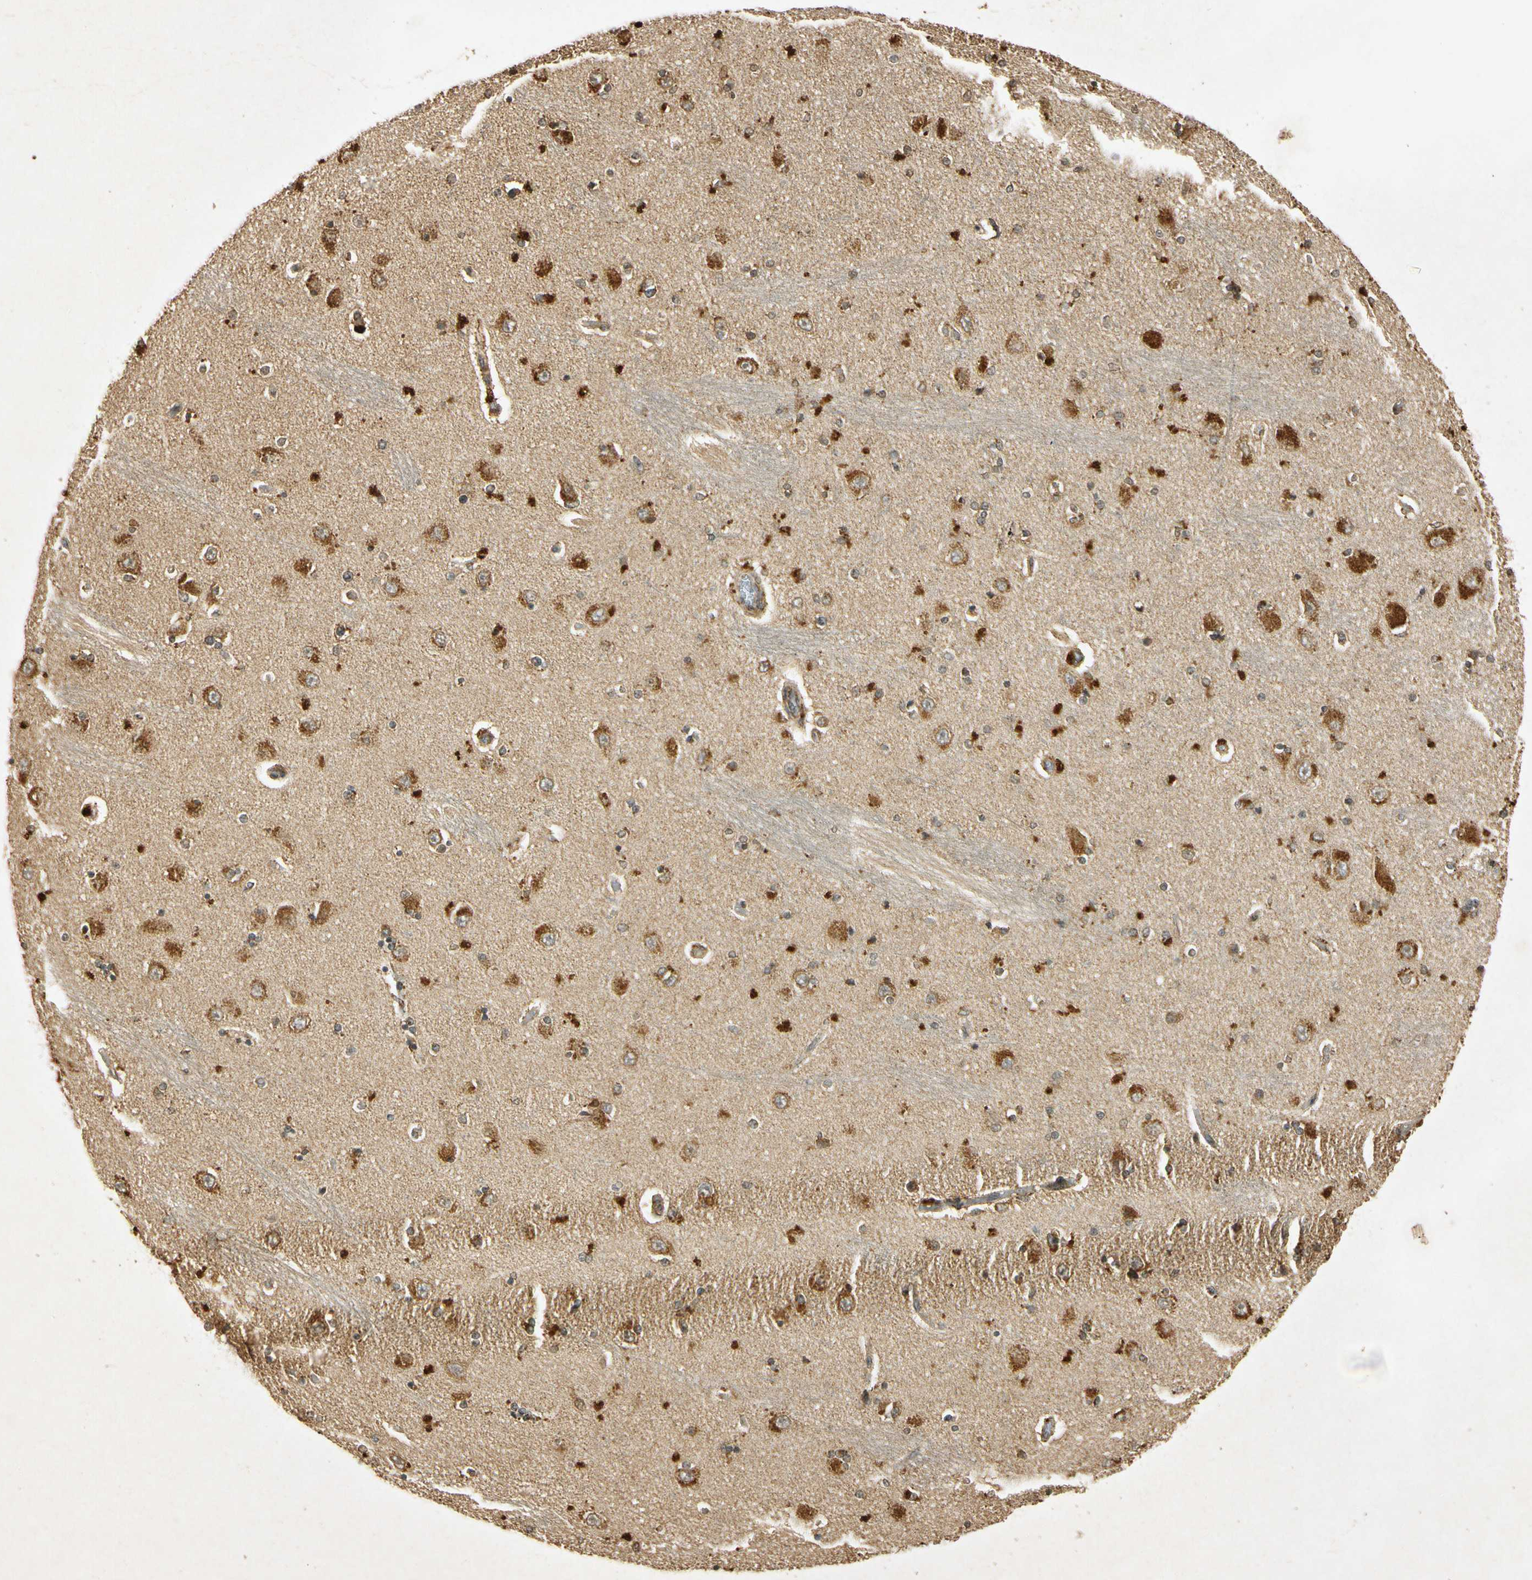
{"staining": {"intensity": "weak", "quantity": "25%-75%", "location": "cytoplasmic/membranous"}, "tissue": "hippocampus", "cell_type": "Glial cells", "image_type": "normal", "snomed": [{"axis": "morphology", "description": "Normal tissue, NOS"}, {"axis": "topography", "description": "Hippocampus"}], "caption": "A high-resolution micrograph shows immunohistochemistry (IHC) staining of normal hippocampus, which demonstrates weak cytoplasmic/membranous positivity in about 25%-75% of glial cells. The staining was performed using DAB (3,3'-diaminobenzidine), with brown indicating positive protein expression. Nuclei are stained blue with hematoxylin.", "gene": "PRDX3", "patient": {"sex": "female", "age": 54}}